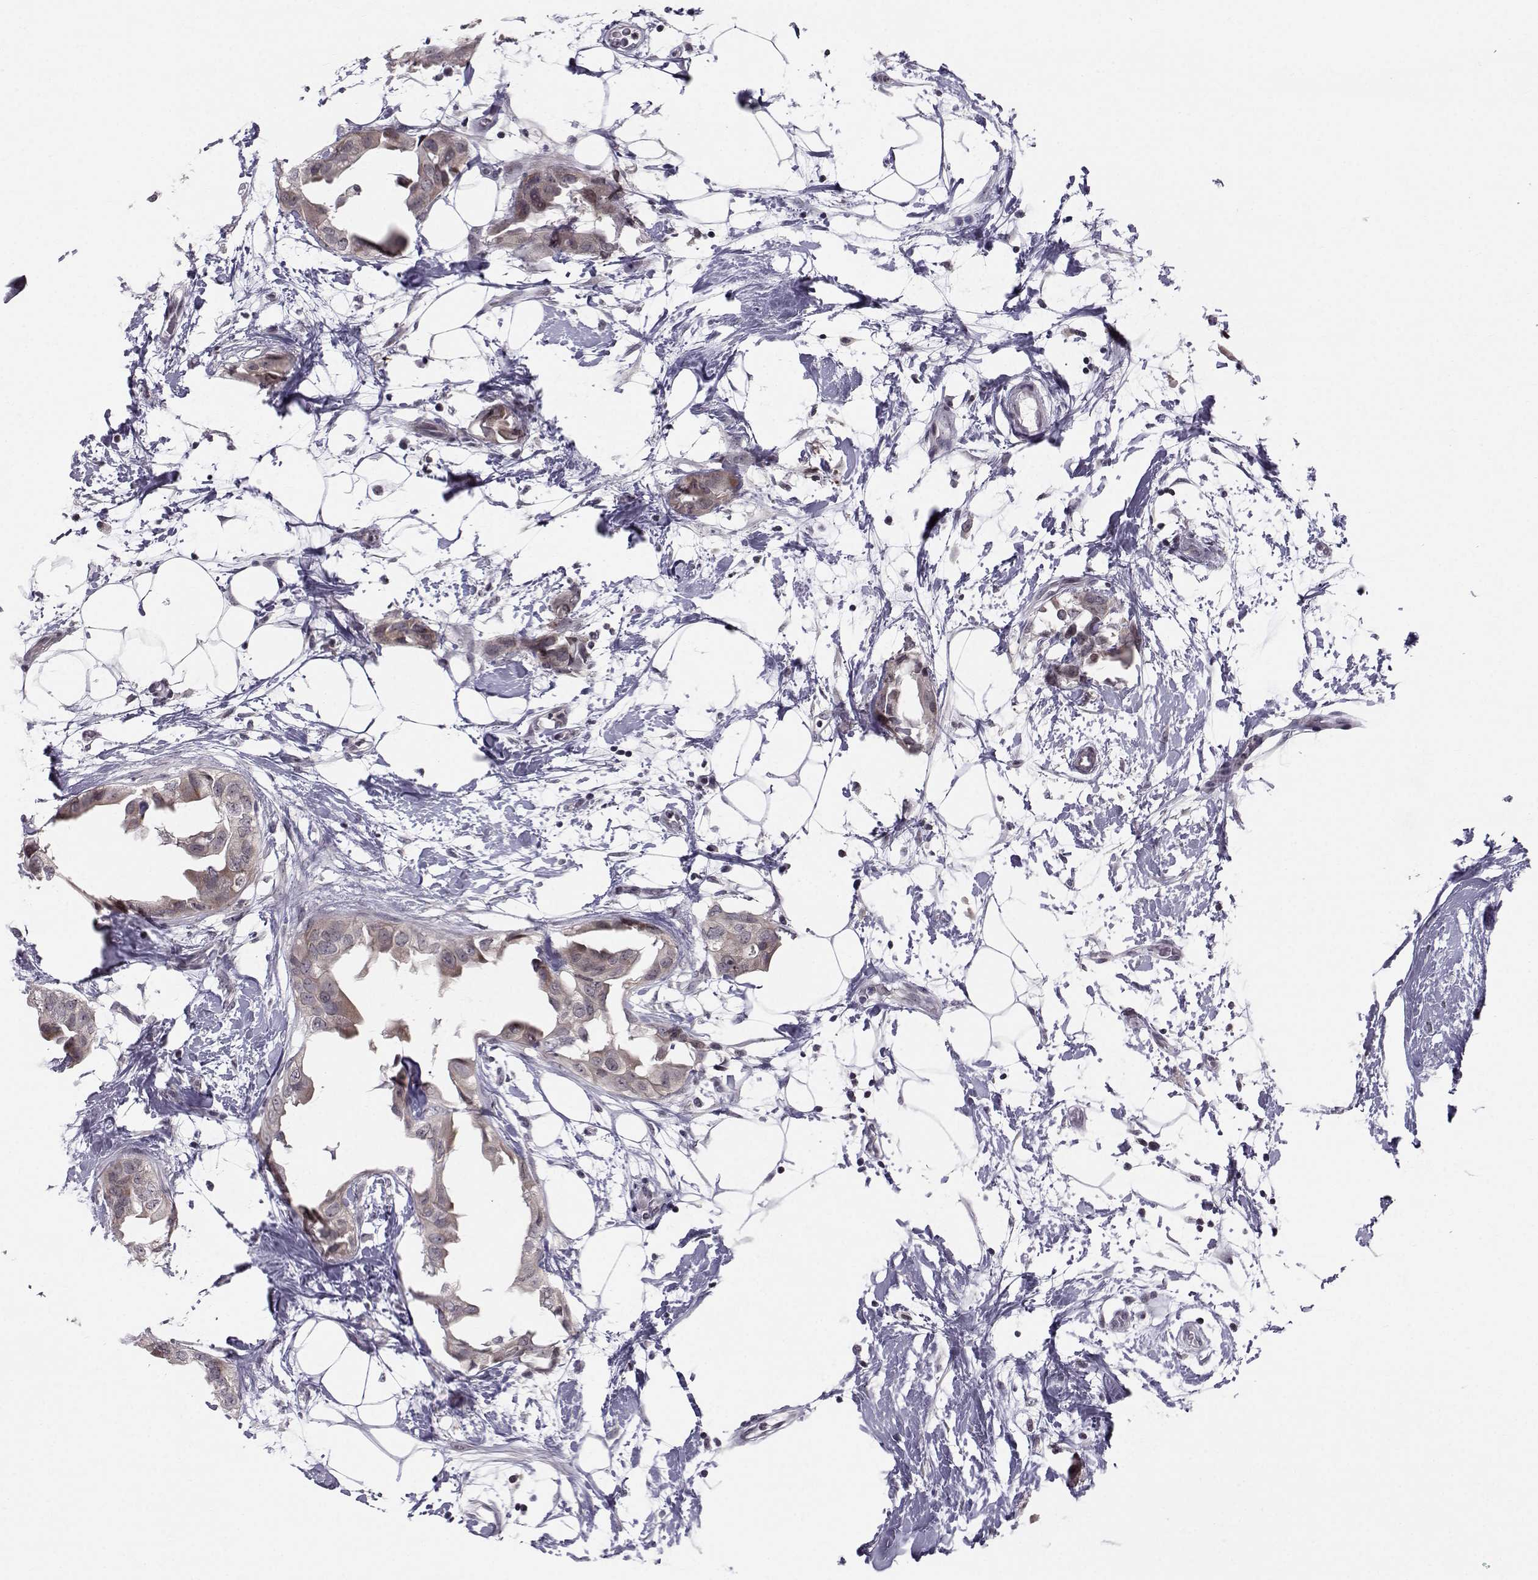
{"staining": {"intensity": "weak", "quantity": ">75%", "location": "cytoplasmic/membranous"}, "tissue": "breast cancer", "cell_type": "Tumor cells", "image_type": "cancer", "snomed": [{"axis": "morphology", "description": "Normal tissue, NOS"}, {"axis": "morphology", "description": "Duct carcinoma"}, {"axis": "topography", "description": "Breast"}], "caption": "Human breast invasive ductal carcinoma stained for a protein (brown) demonstrates weak cytoplasmic/membranous positive staining in about >75% of tumor cells.", "gene": "MARCHF4", "patient": {"sex": "female", "age": 40}}